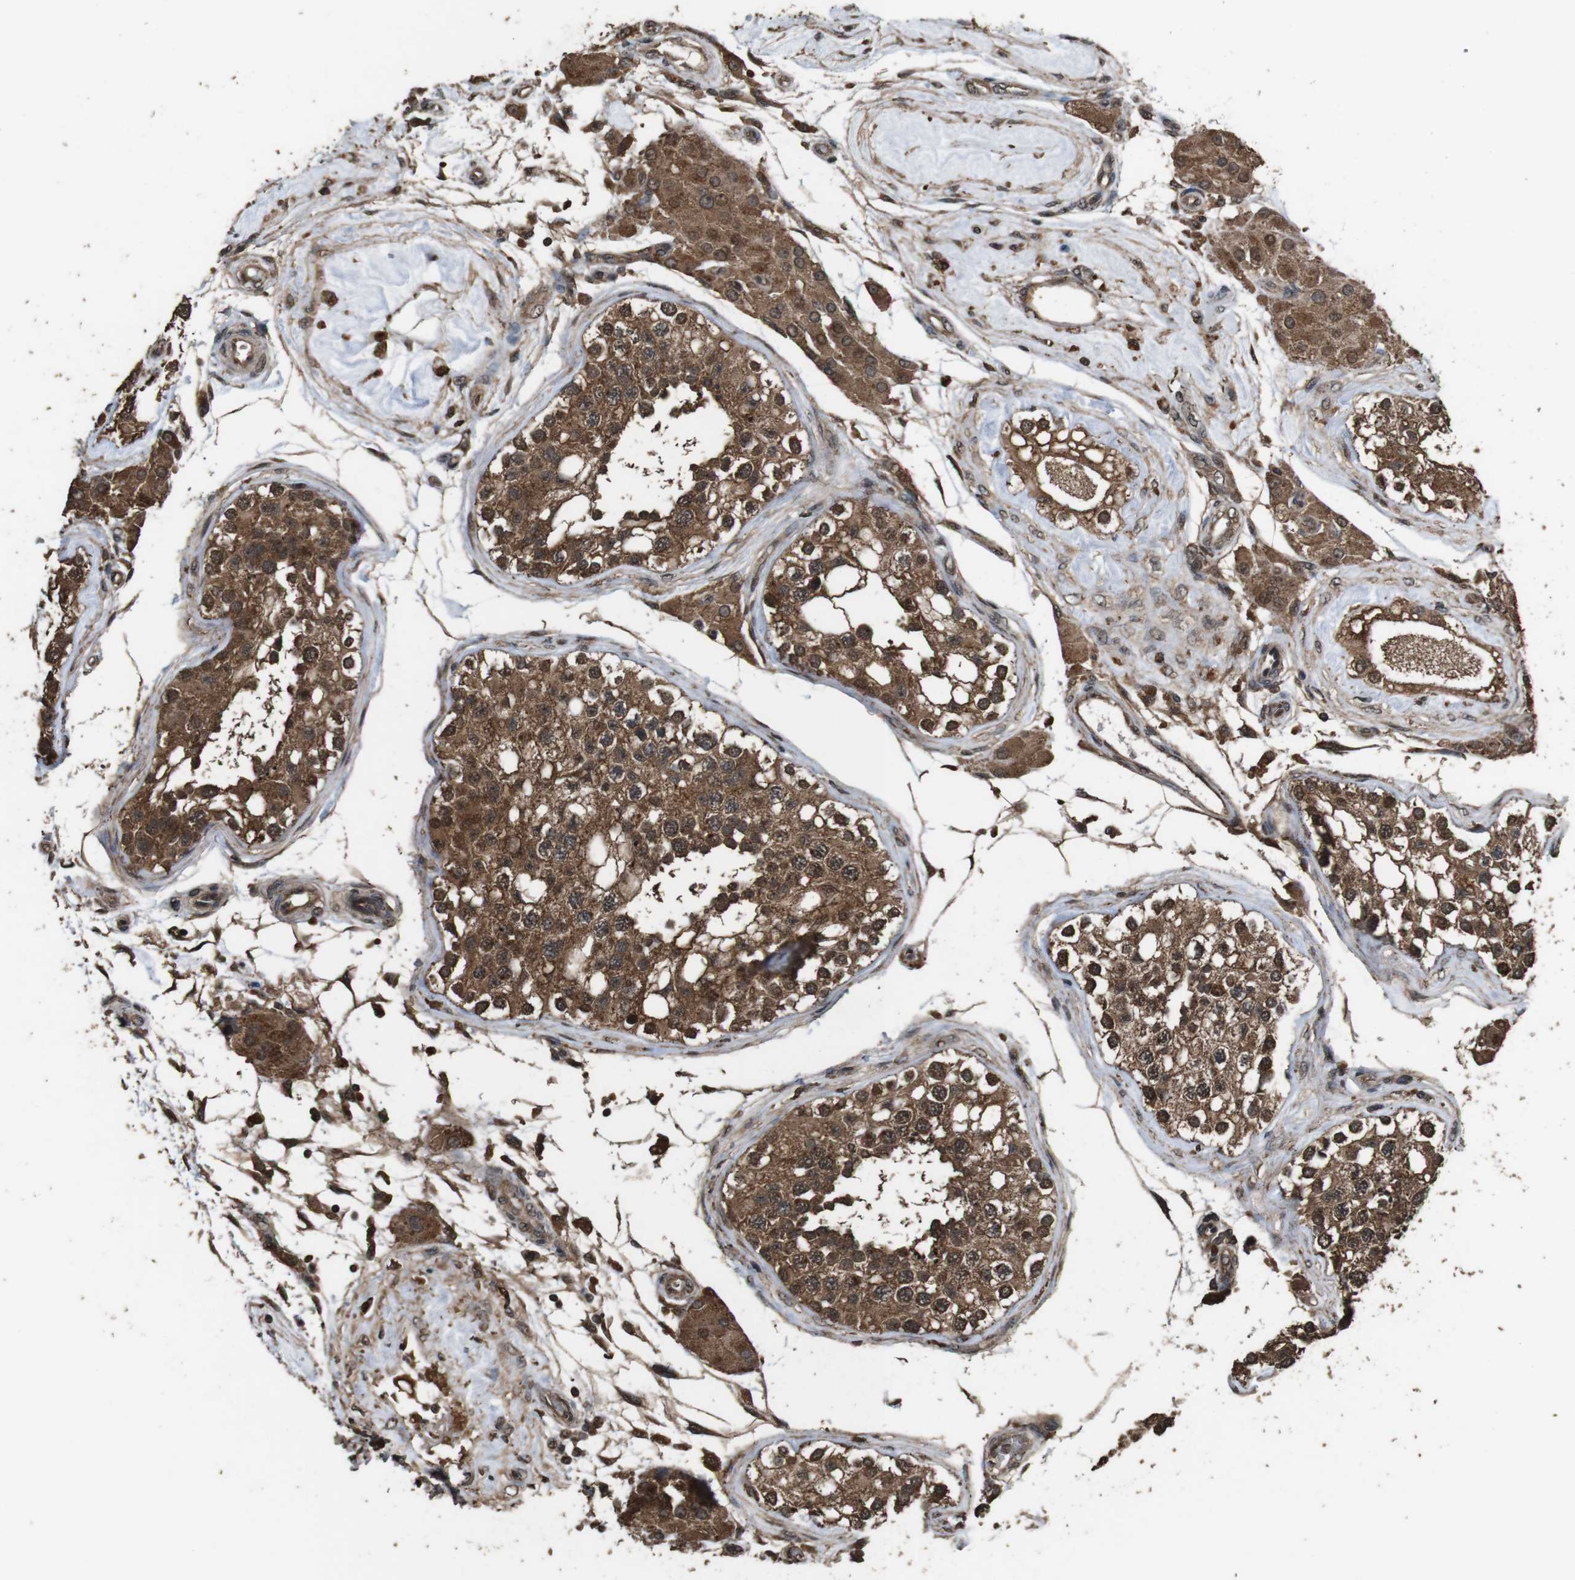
{"staining": {"intensity": "strong", "quantity": ">75%", "location": "cytoplasmic/membranous,nuclear"}, "tissue": "testis", "cell_type": "Cells in seminiferous ducts", "image_type": "normal", "snomed": [{"axis": "morphology", "description": "Normal tissue, NOS"}, {"axis": "topography", "description": "Testis"}], "caption": "Immunohistochemistry histopathology image of benign testis: human testis stained using IHC demonstrates high levels of strong protein expression localized specifically in the cytoplasmic/membranous,nuclear of cells in seminiferous ducts, appearing as a cytoplasmic/membranous,nuclear brown color.", "gene": "RRAS2", "patient": {"sex": "male", "age": 68}}